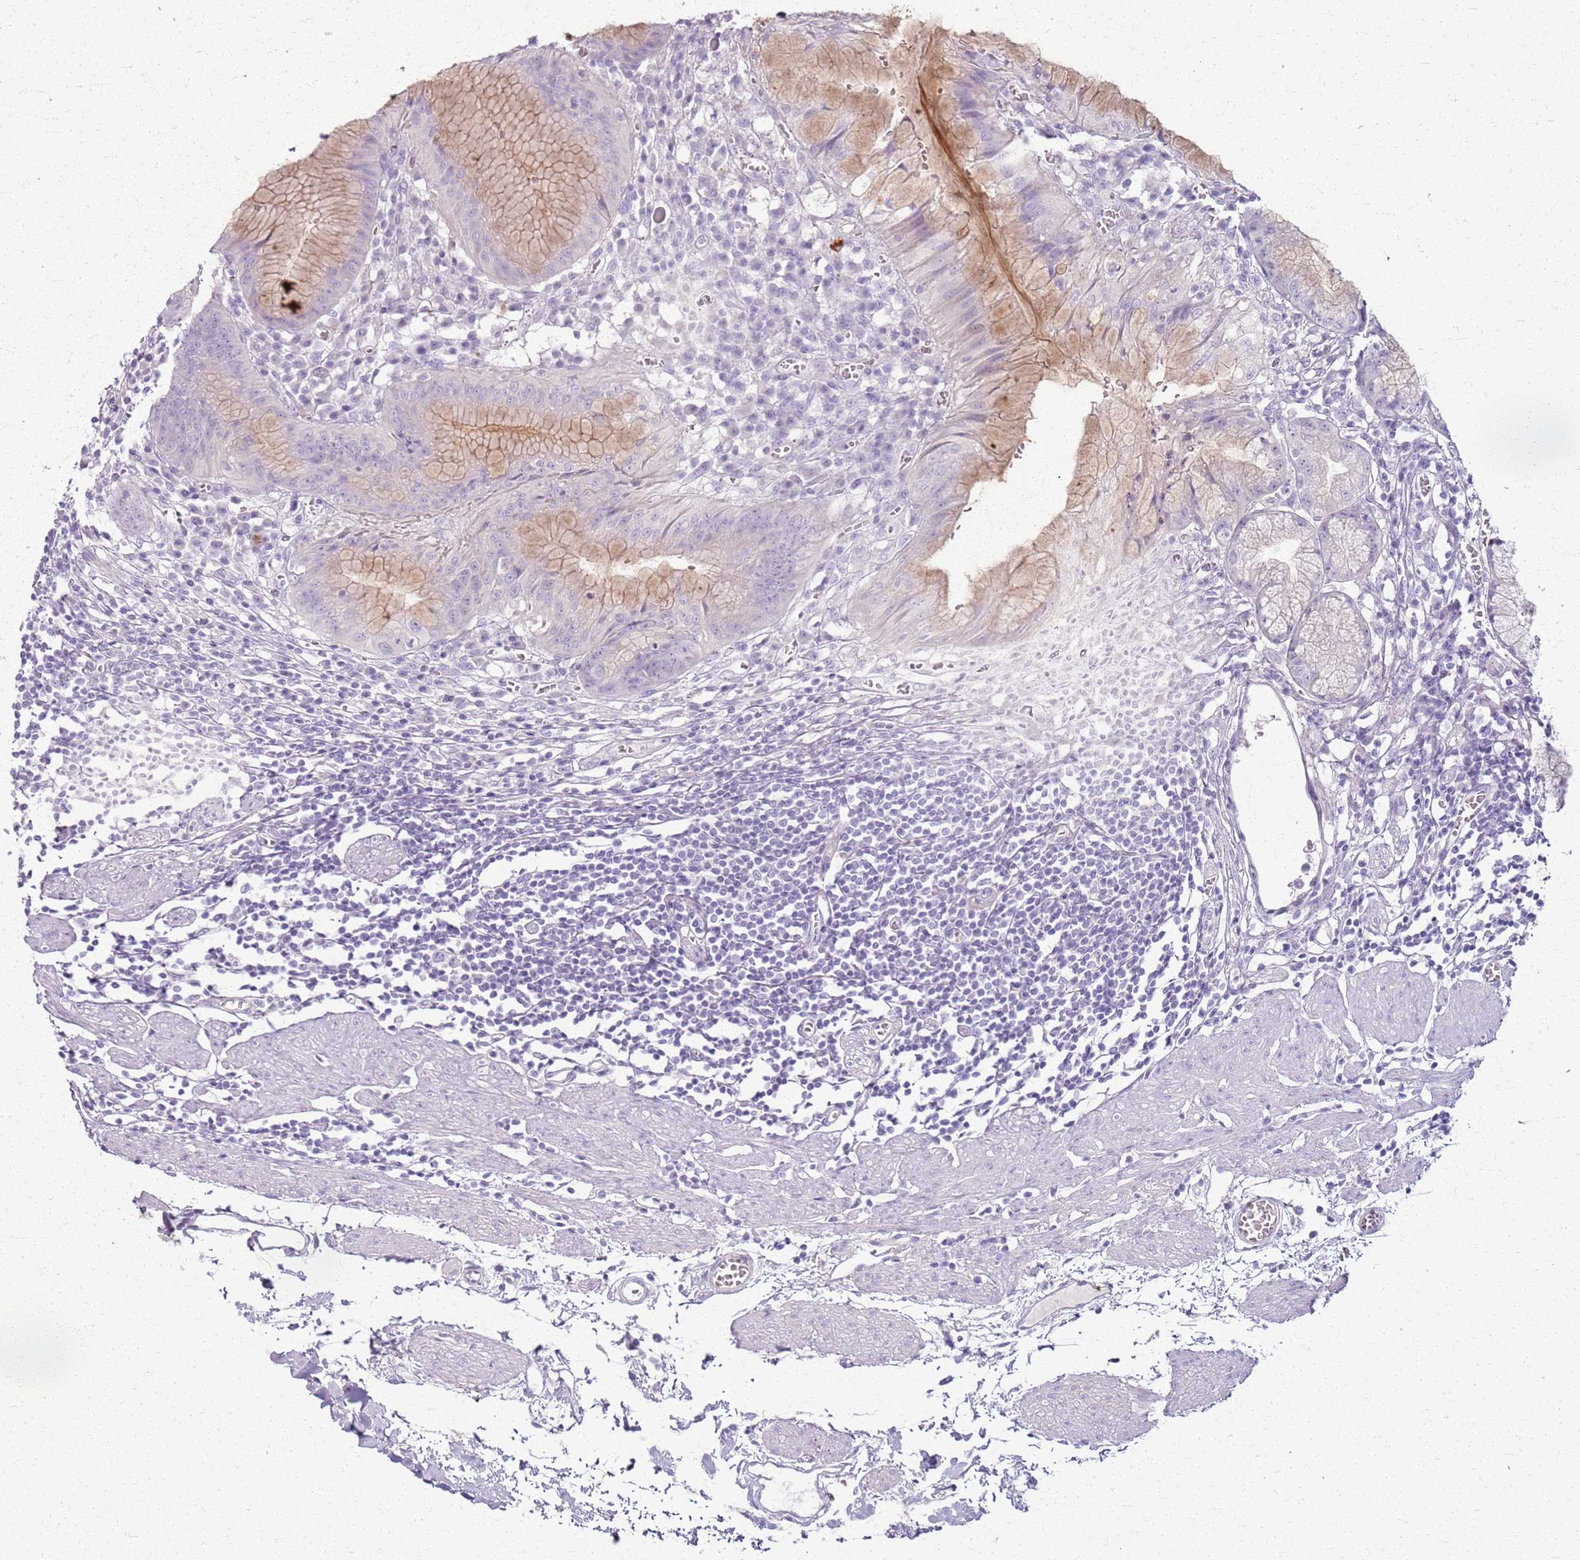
{"staining": {"intensity": "weak", "quantity": "25%-75%", "location": "cytoplasmic/membranous"}, "tissue": "stomach", "cell_type": "Glandular cells", "image_type": "normal", "snomed": [{"axis": "morphology", "description": "Normal tissue, NOS"}, {"axis": "topography", "description": "Stomach"}], "caption": "Immunohistochemical staining of unremarkable stomach shows low levels of weak cytoplasmic/membranous expression in about 25%-75% of glandular cells.", "gene": "CSRP3", "patient": {"sex": "male", "age": 55}}